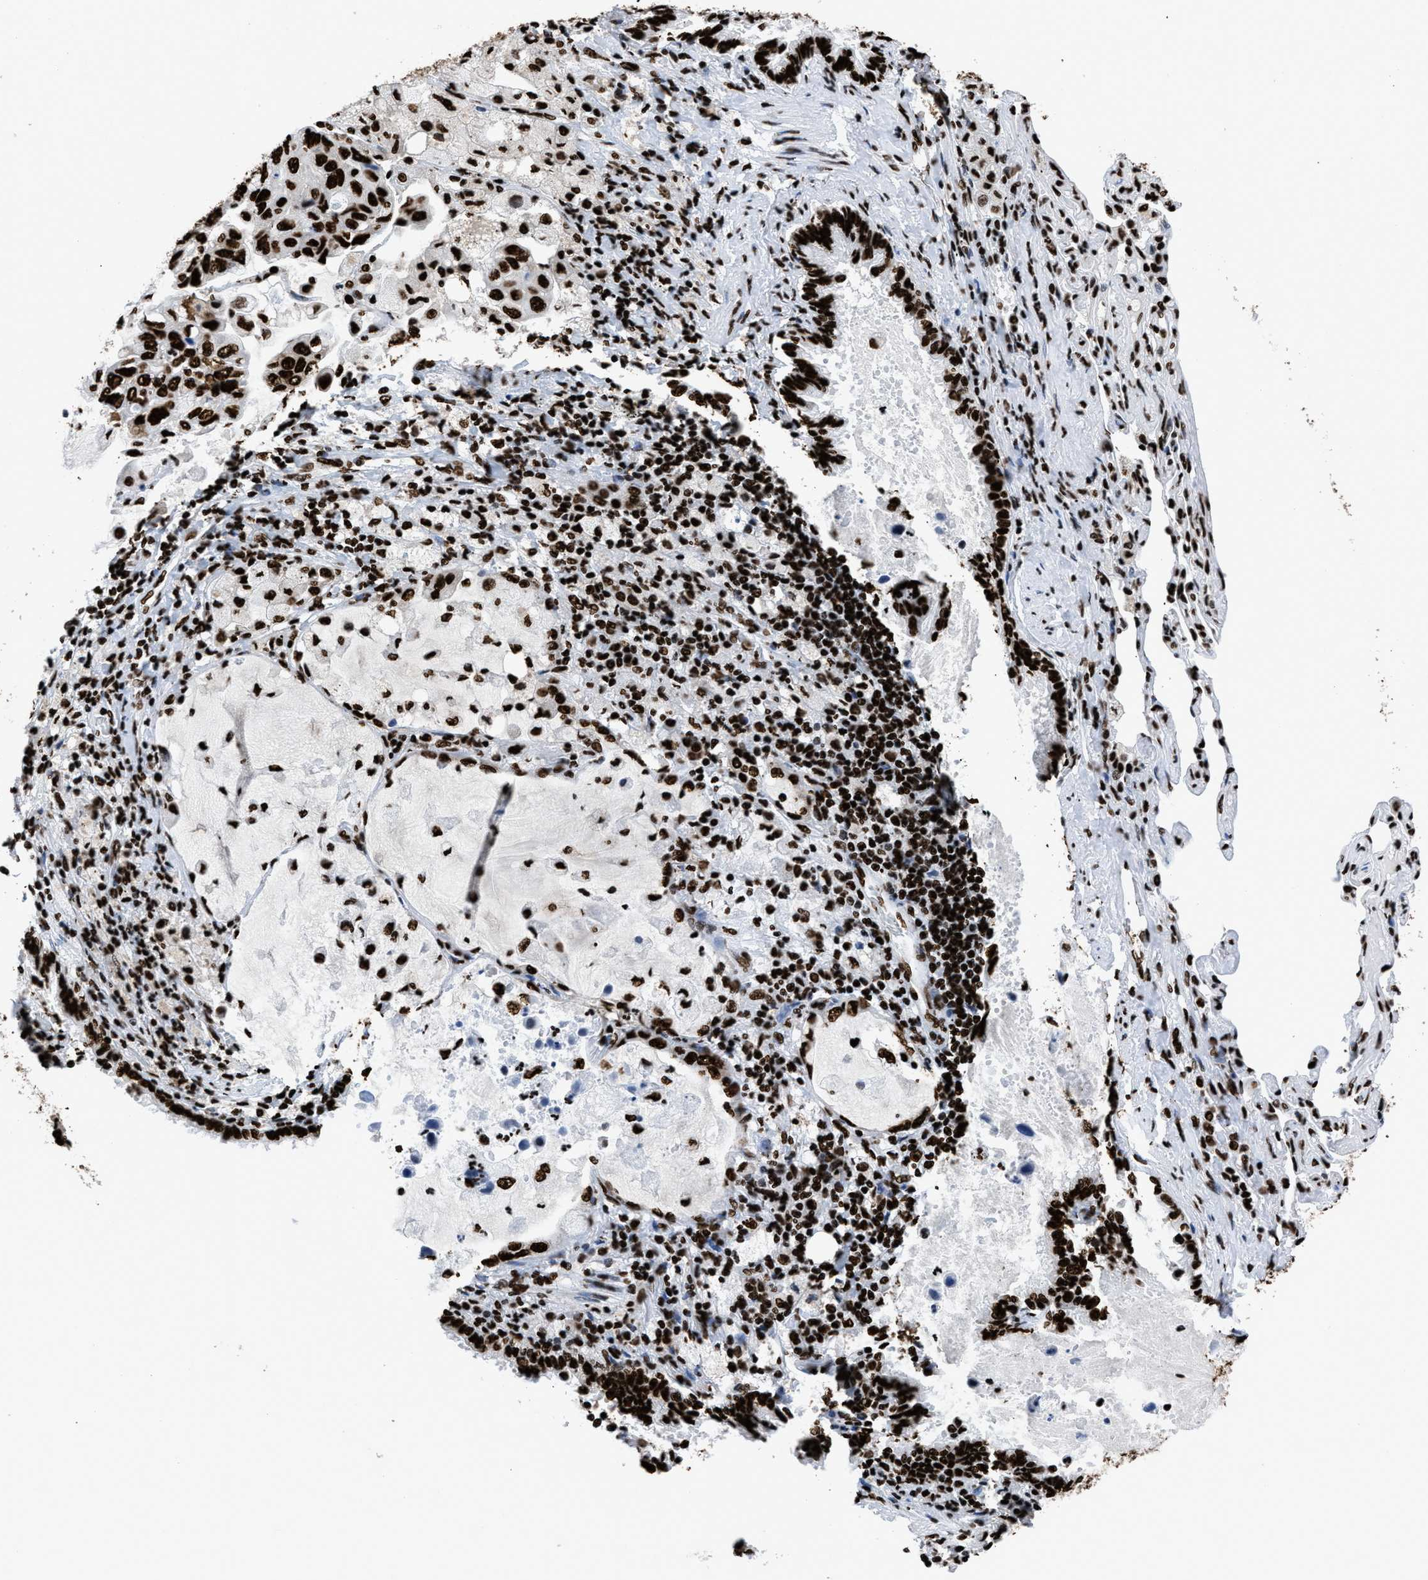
{"staining": {"intensity": "strong", "quantity": ">75%", "location": "nuclear"}, "tissue": "lung cancer", "cell_type": "Tumor cells", "image_type": "cancer", "snomed": [{"axis": "morphology", "description": "Adenocarcinoma, NOS"}, {"axis": "topography", "description": "Lung"}], "caption": "A high-resolution histopathology image shows immunohistochemistry (IHC) staining of adenocarcinoma (lung), which reveals strong nuclear positivity in approximately >75% of tumor cells. Nuclei are stained in blue.", "gene": "HNRNPM", "patient": {"sex": "male", "age": 64}}